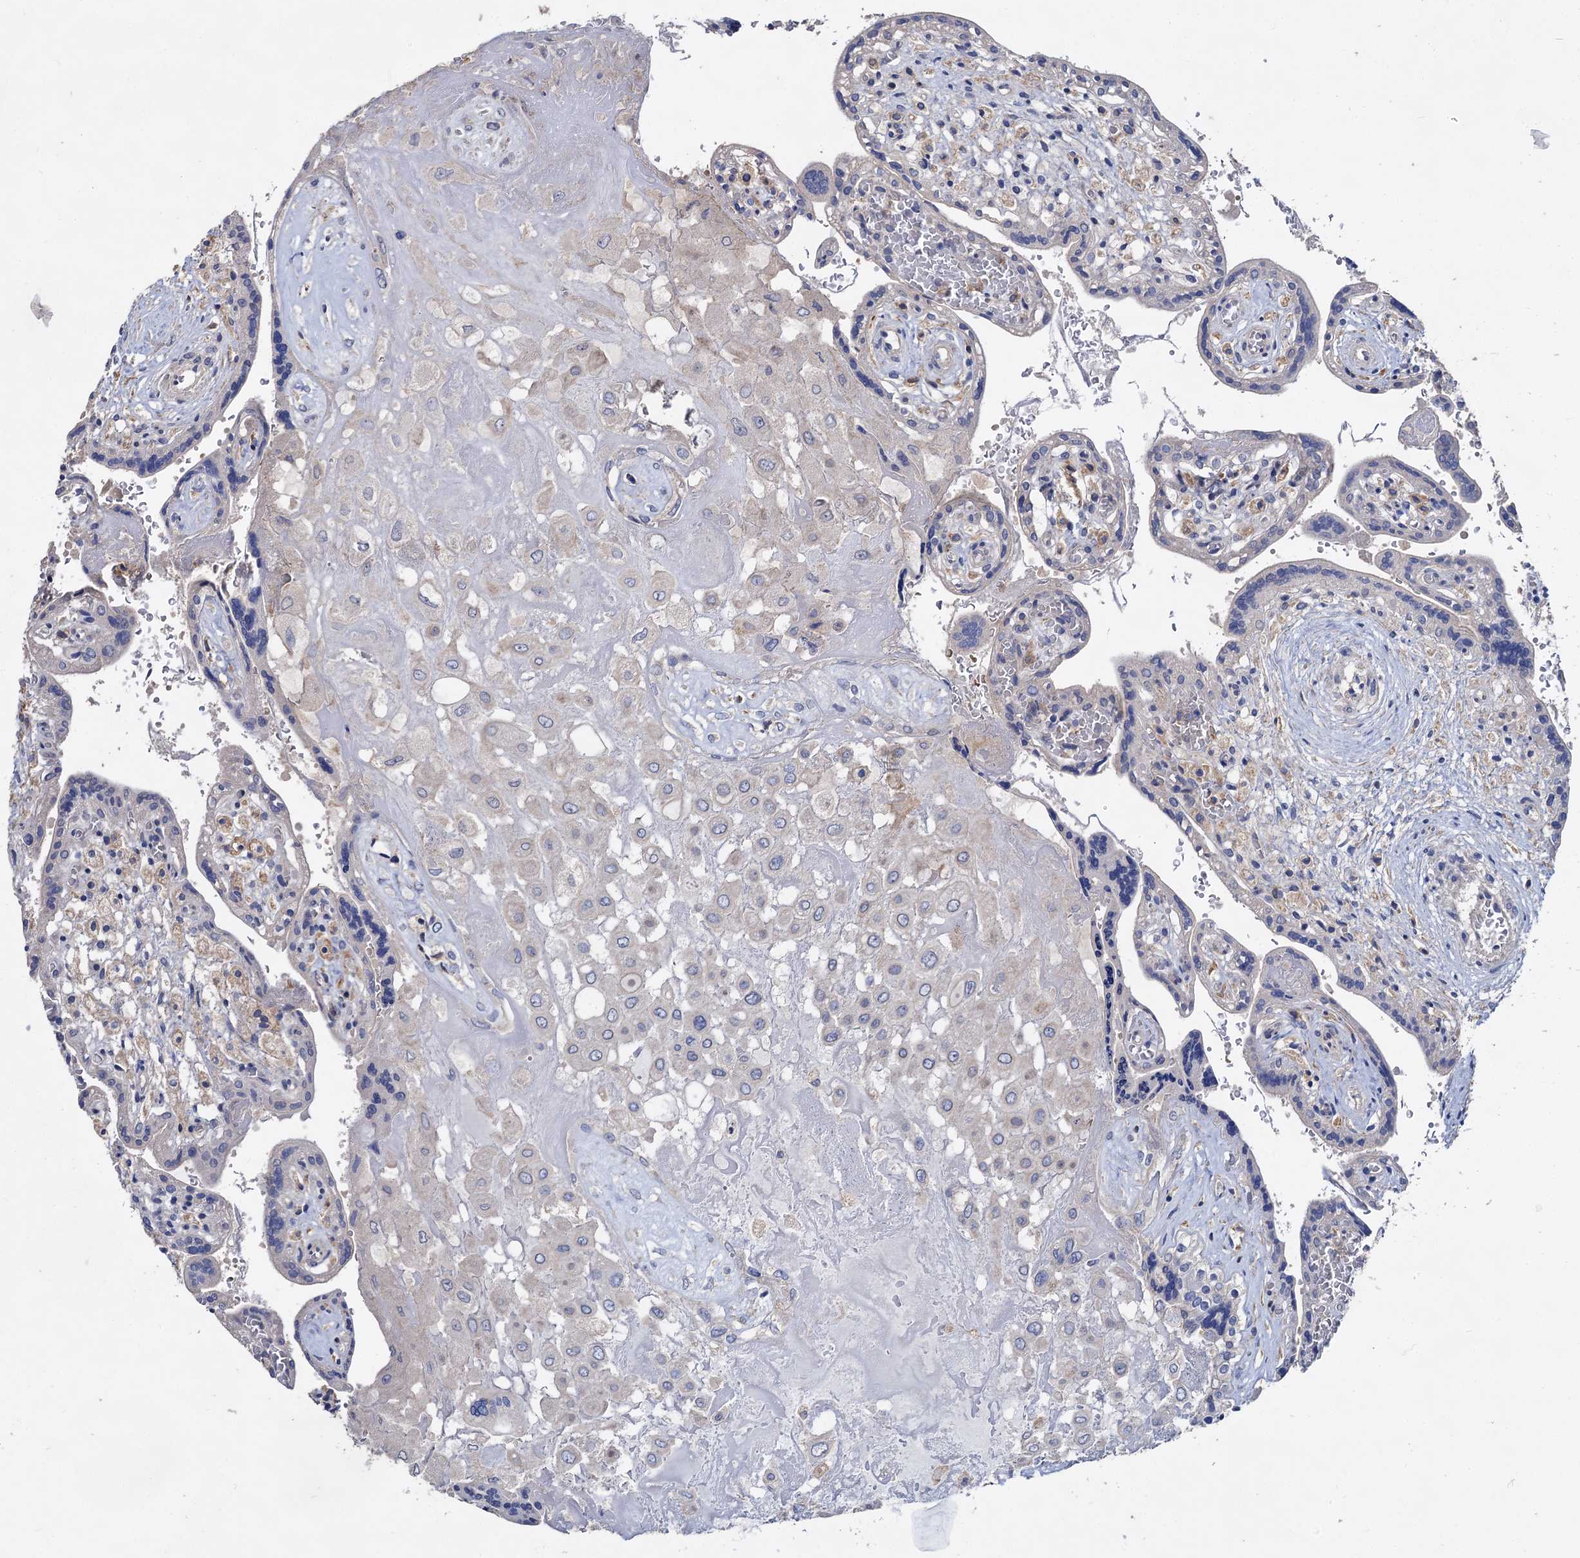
{"staining": {"intensity": "negative", "quantity": "none", "location": "none"}, "tissue": "placenta", "cell_type": "Decidual cells", "image_type": "normal", "snomed": [{"axis": "morphology", "description": "Normal tissue, NOS"}, {"axis": "topography", "description": "Placenta"}], "caption": "Protein analysis of unremarkable placenta shows no significant staining in decidual cells.", "gene": "HVCN1", "patient": {"sex": "female", "age": 37}}